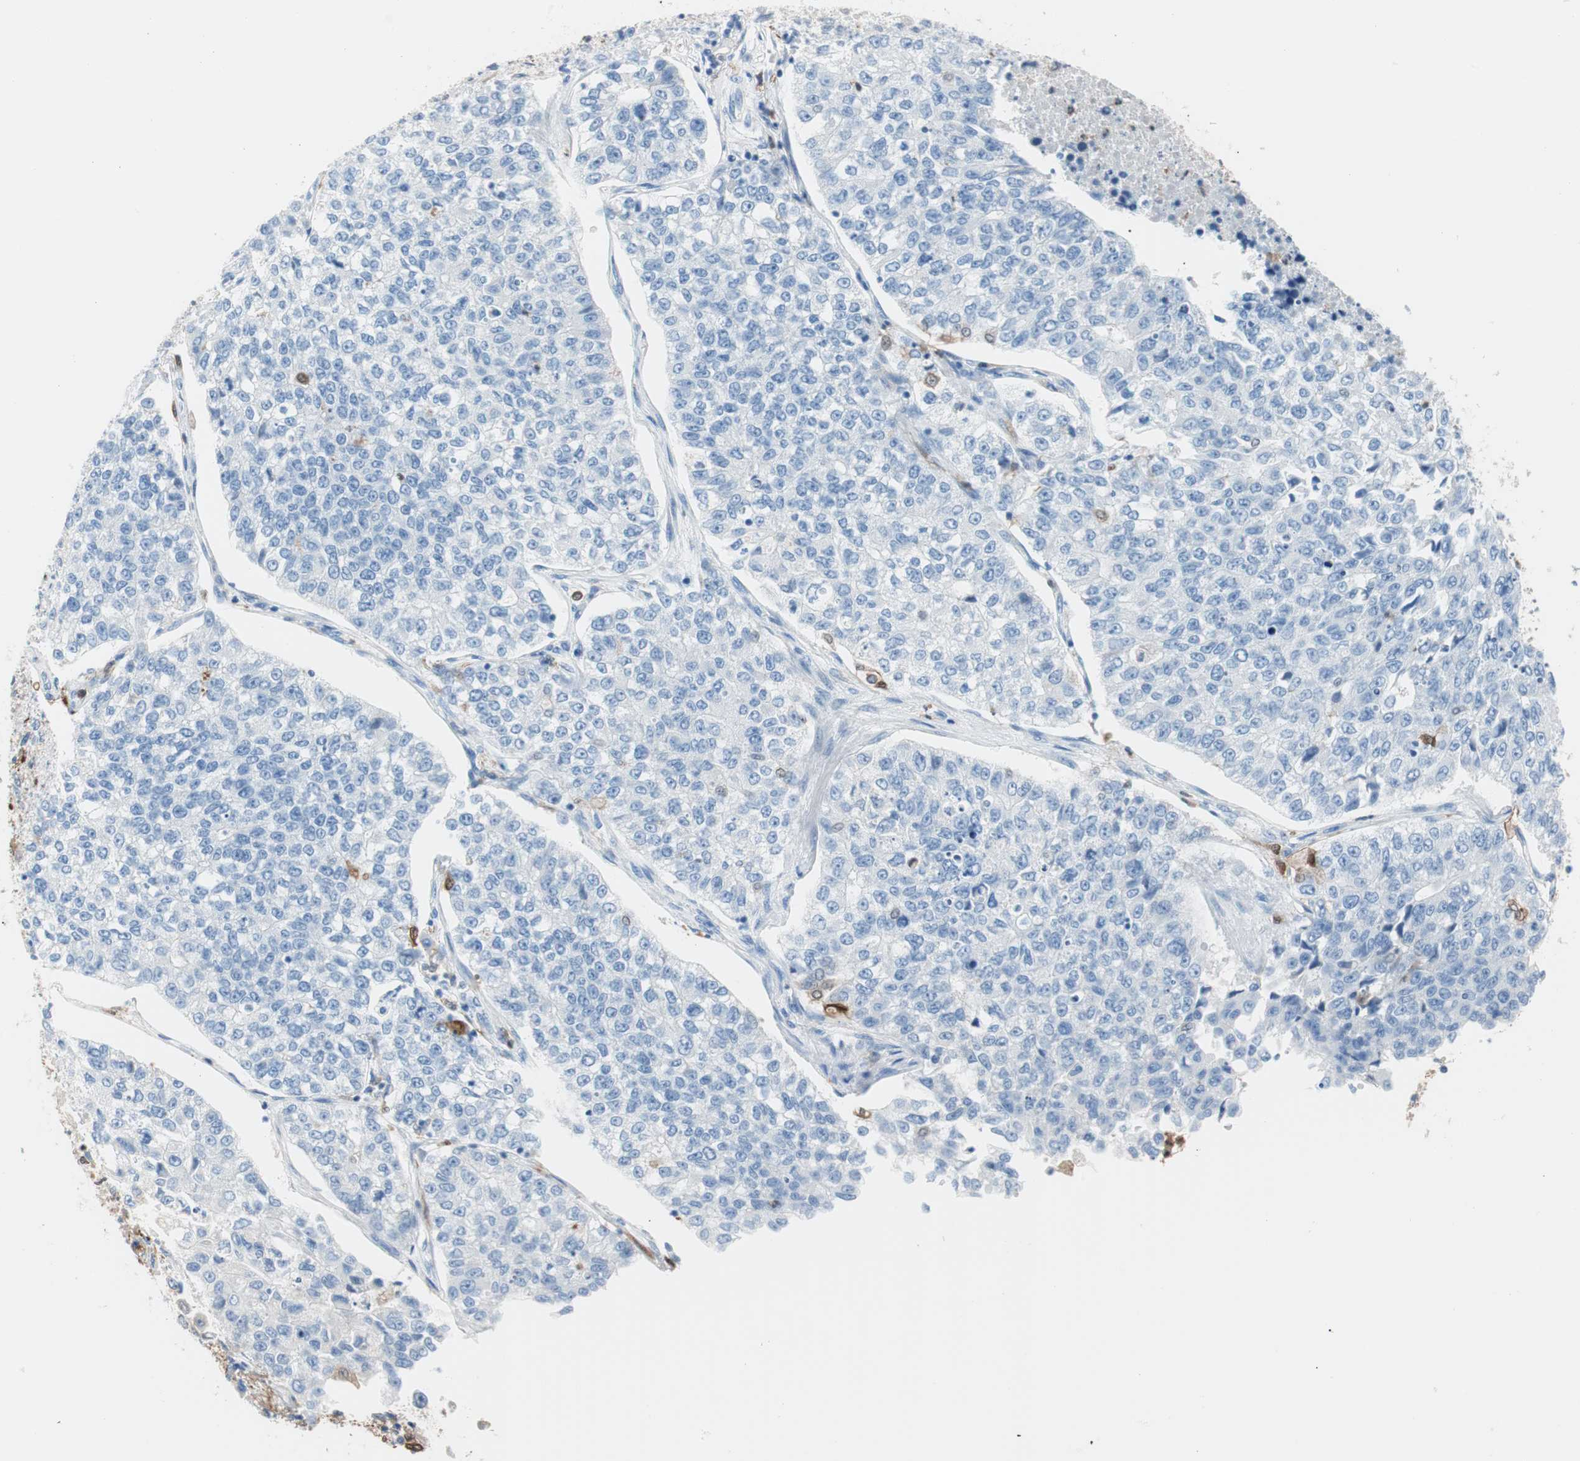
{"staining": {"intensity": "negative", "quantity": "none", "location": "none"}, "tissue": "lung cancer", "cell_type": "Tumor cells", "image_type": "cancer", "snomed": [{"axis": "morphology", "description": "Adenocarcinoma, NOS"}, {"axis": "topography", "description": "Lung"}], "caption": "Image shows no significant protein positivity in tumor cells of adenocarcinoma (lung). (Stains: DAB immunohistochemistry with hematoxylin counter stain, Microscopy: brightfield microscopy at high magnification).", "gene": "IL18", "patient": {"sex": "male", "age": 49}}